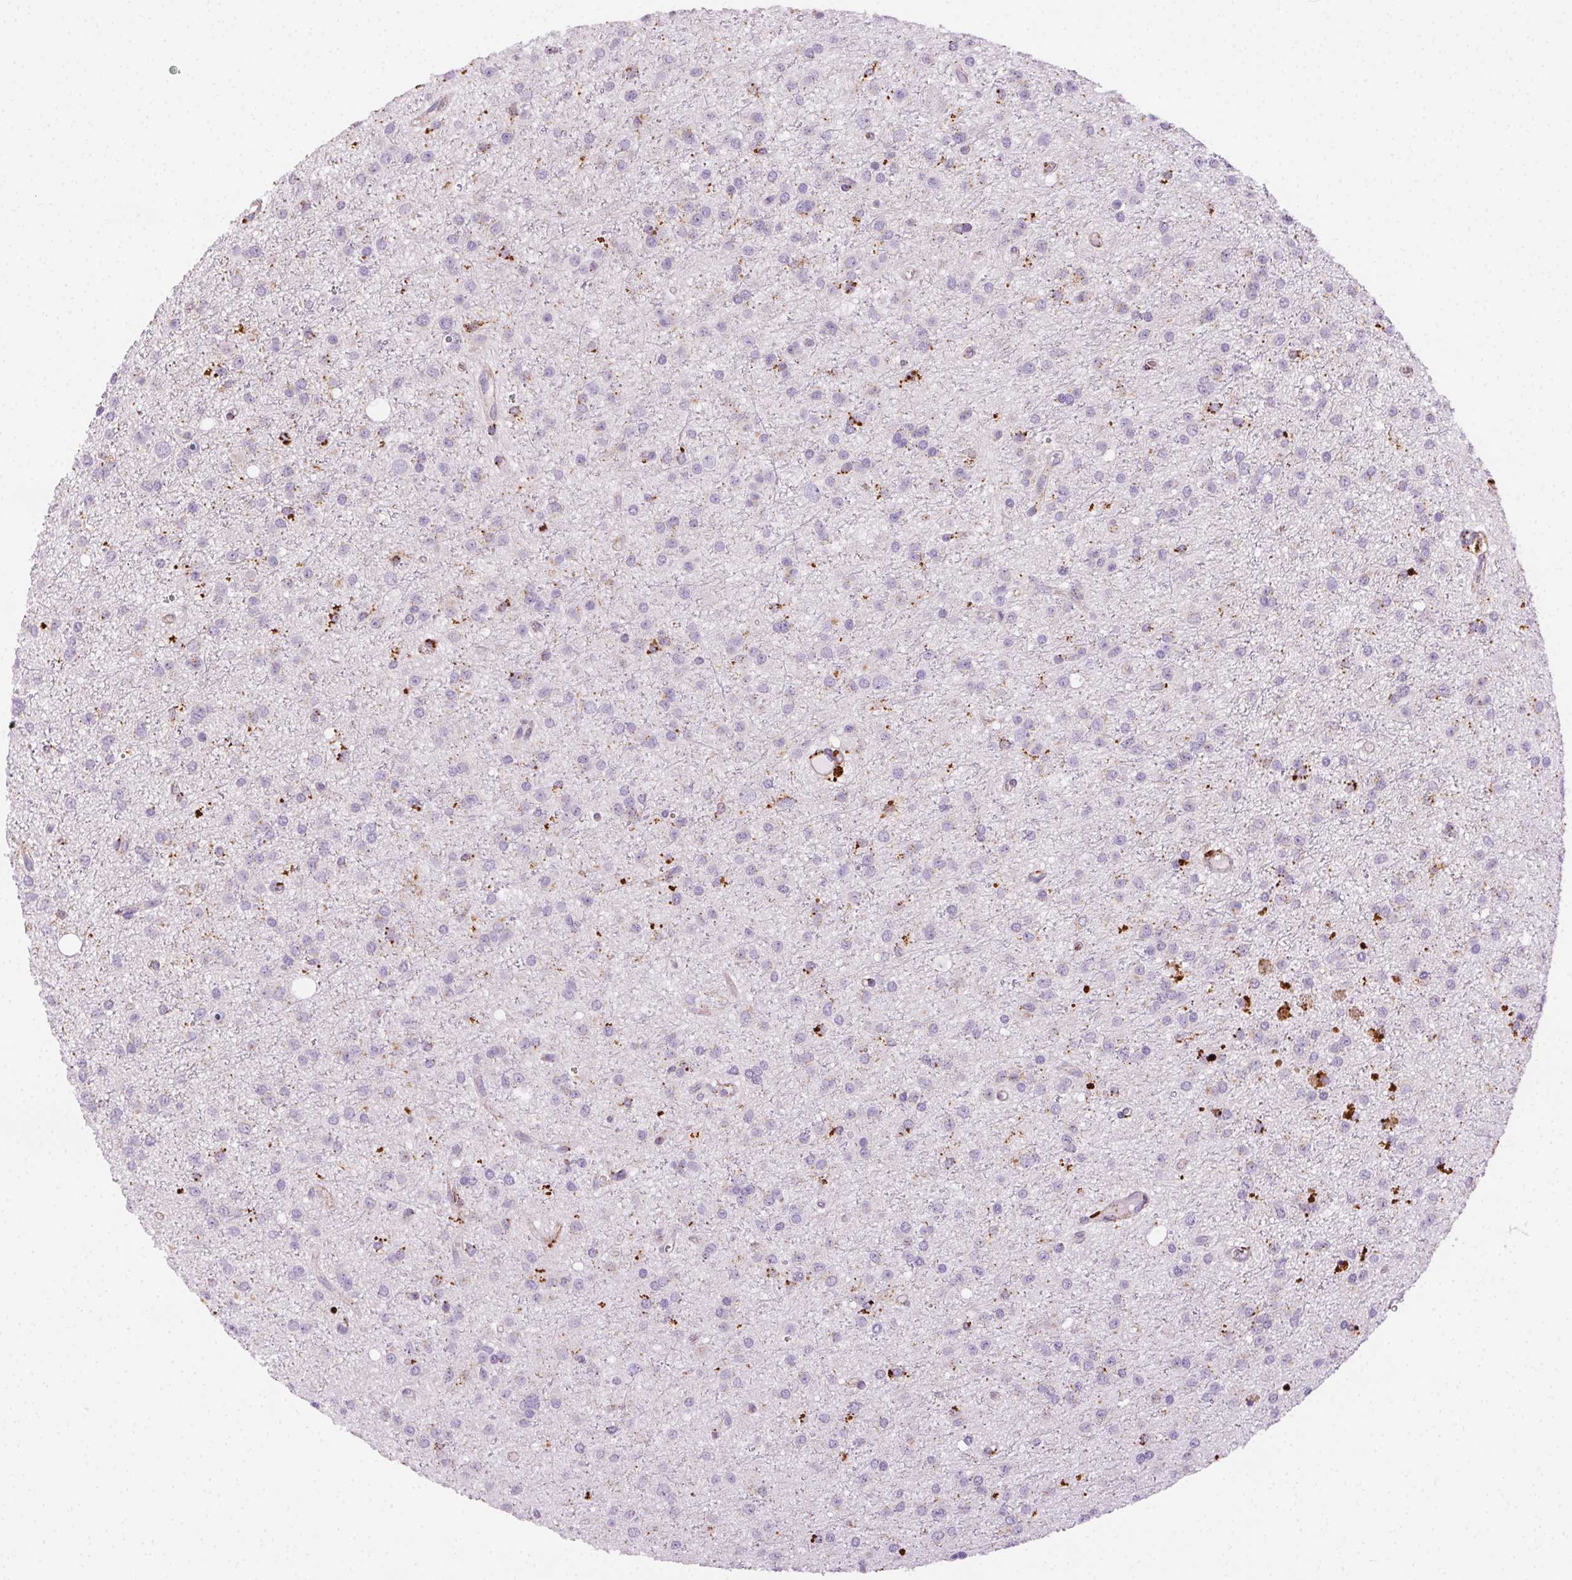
{"staining": {"intensity": "negative", "quantity": "none", "location": "none"}, "tissue": "glioma", "cell_type": "Tumor cells", "image_type": "cancer", "snomed": [{"axis": "morphology", "description": "Glioma, malignant, Low grade"}, {"axis": "topography", "description": "Brain"}], "caption": "A photomicrograph of malignant glioma (low-grade) stained for a protein displays no brown staining in tumor cells.", "gene": "SCPEP1", "patient": {"sex": "male", "age": 27}}